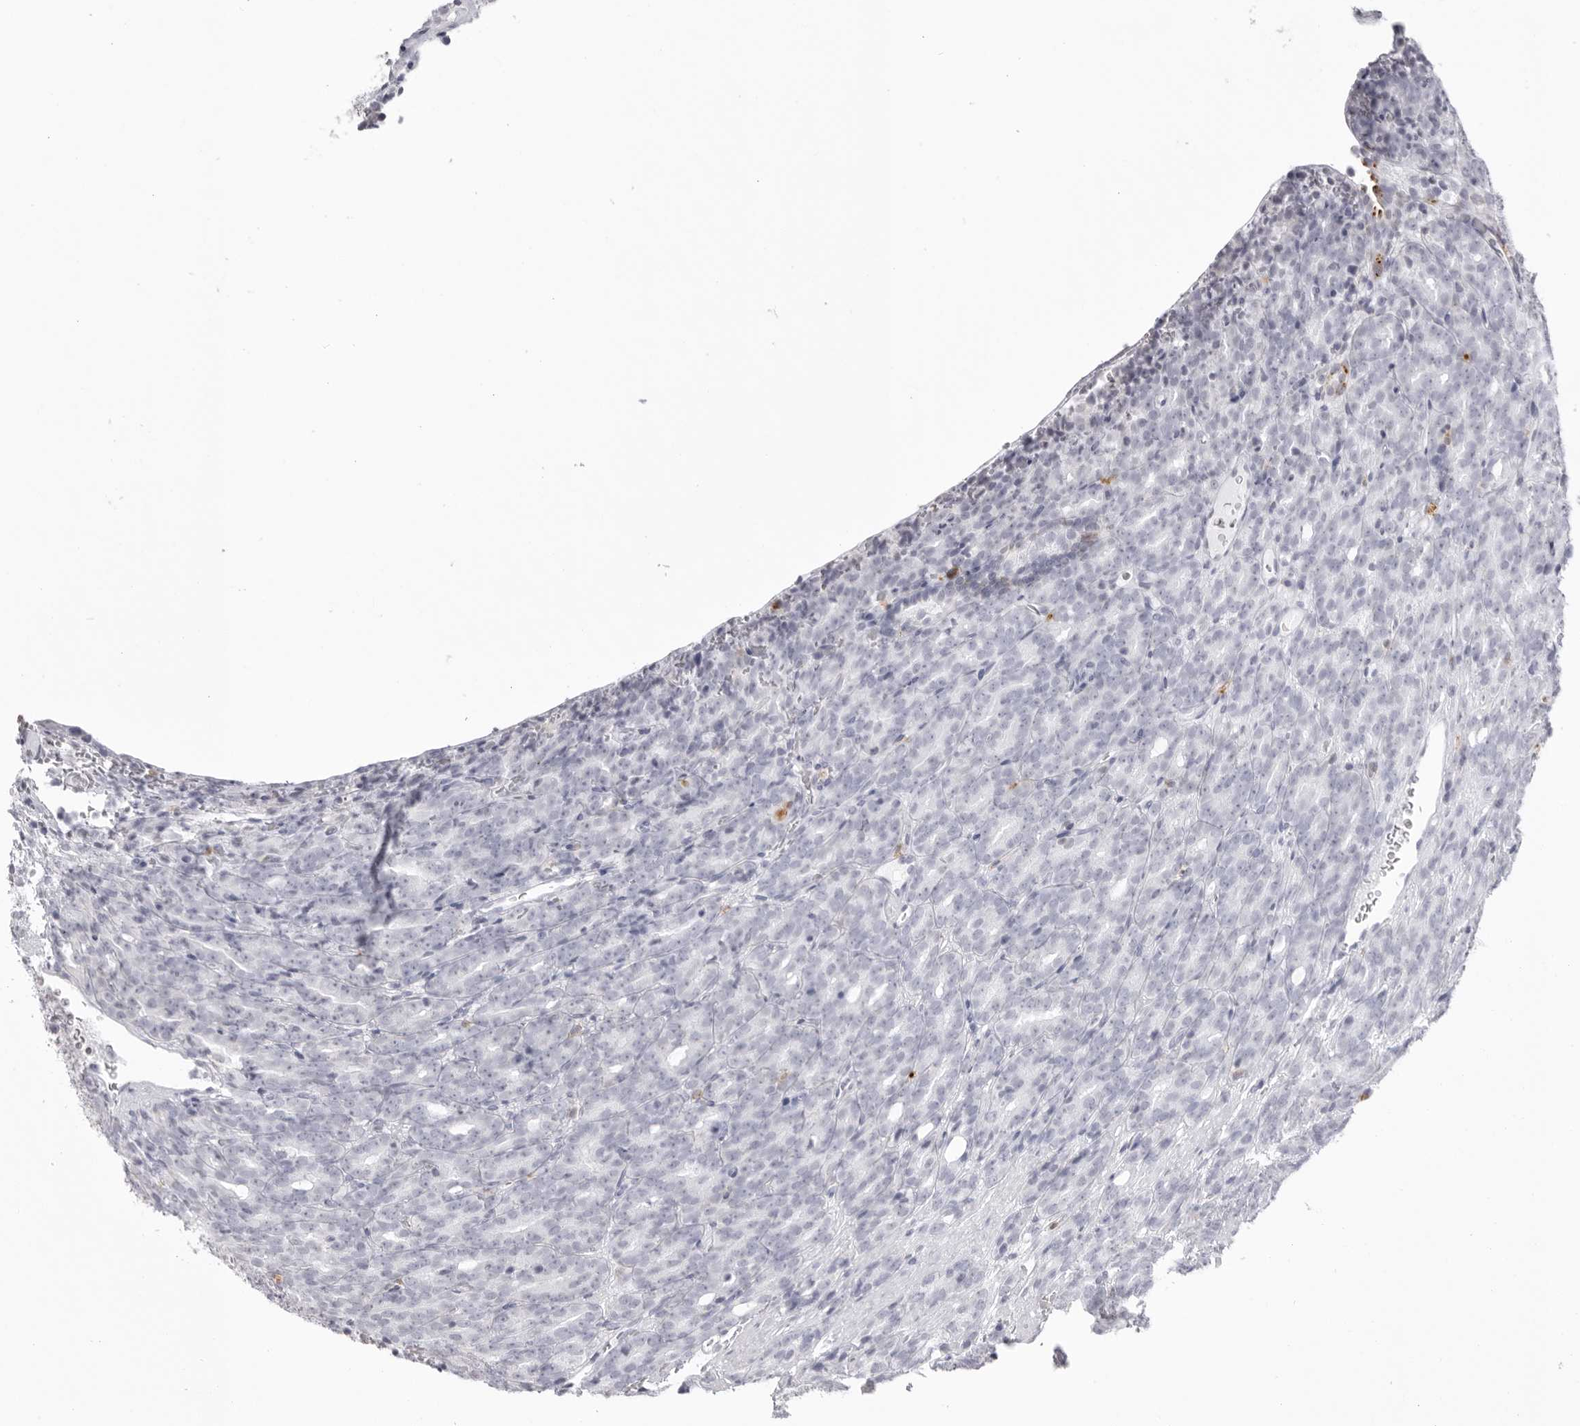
{"staining": {"intensity": "negative", "quantity": "none", "location": "none"}, "tissue": "prostate cancer", "cell_type": "Tumor cells", "image_type": "cancer", "snomed": [{"axis": "morphology", "description": "Adenocarcinoma, High grade"}, {"axis": "topography", "description": "Prostate"}], "caption": "High magnification brightfield microscopy of prostate cancer stained with DAB (brown) and counterstained with hematoxylin (blue): tumor cells show no significant expression.", "gene": "IL25", "patient": {"sex": "male", "age": 62}}